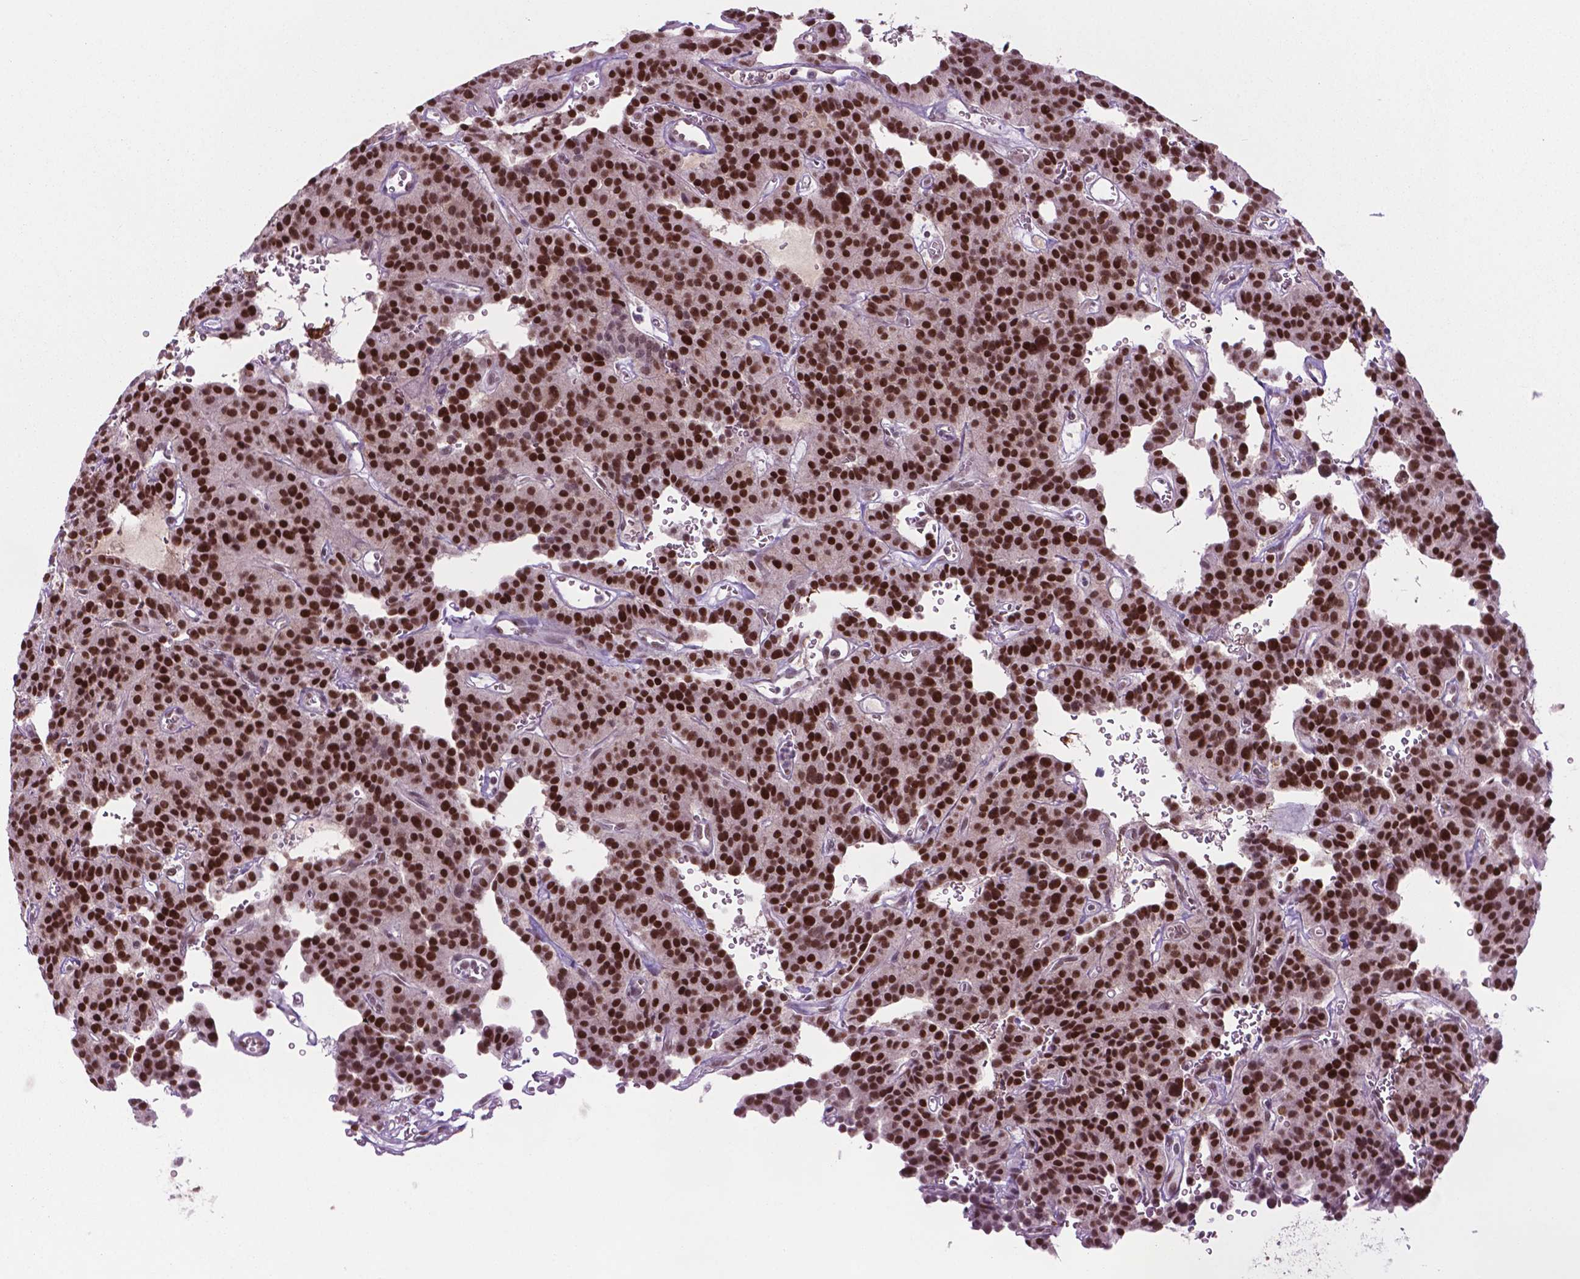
{"staining": {"intensity": "strong", "quantity": ">75%", "location": "nuclear"}, "tissue": "carcinoid", "cell_type": "Tumor cells", "image_type": "cancer", "snomed": [{"axis": "morphology", "description": "Carcinoid, malignant, NOS"}, {"axis": "topography", "description": "Lung"}], "caption": "Strong nuclear expression is identified in about >75% of tumor cells in carcinoid (malignant).", "gene": "PHAX", "patient": {"sex": "female", "age": 71}}